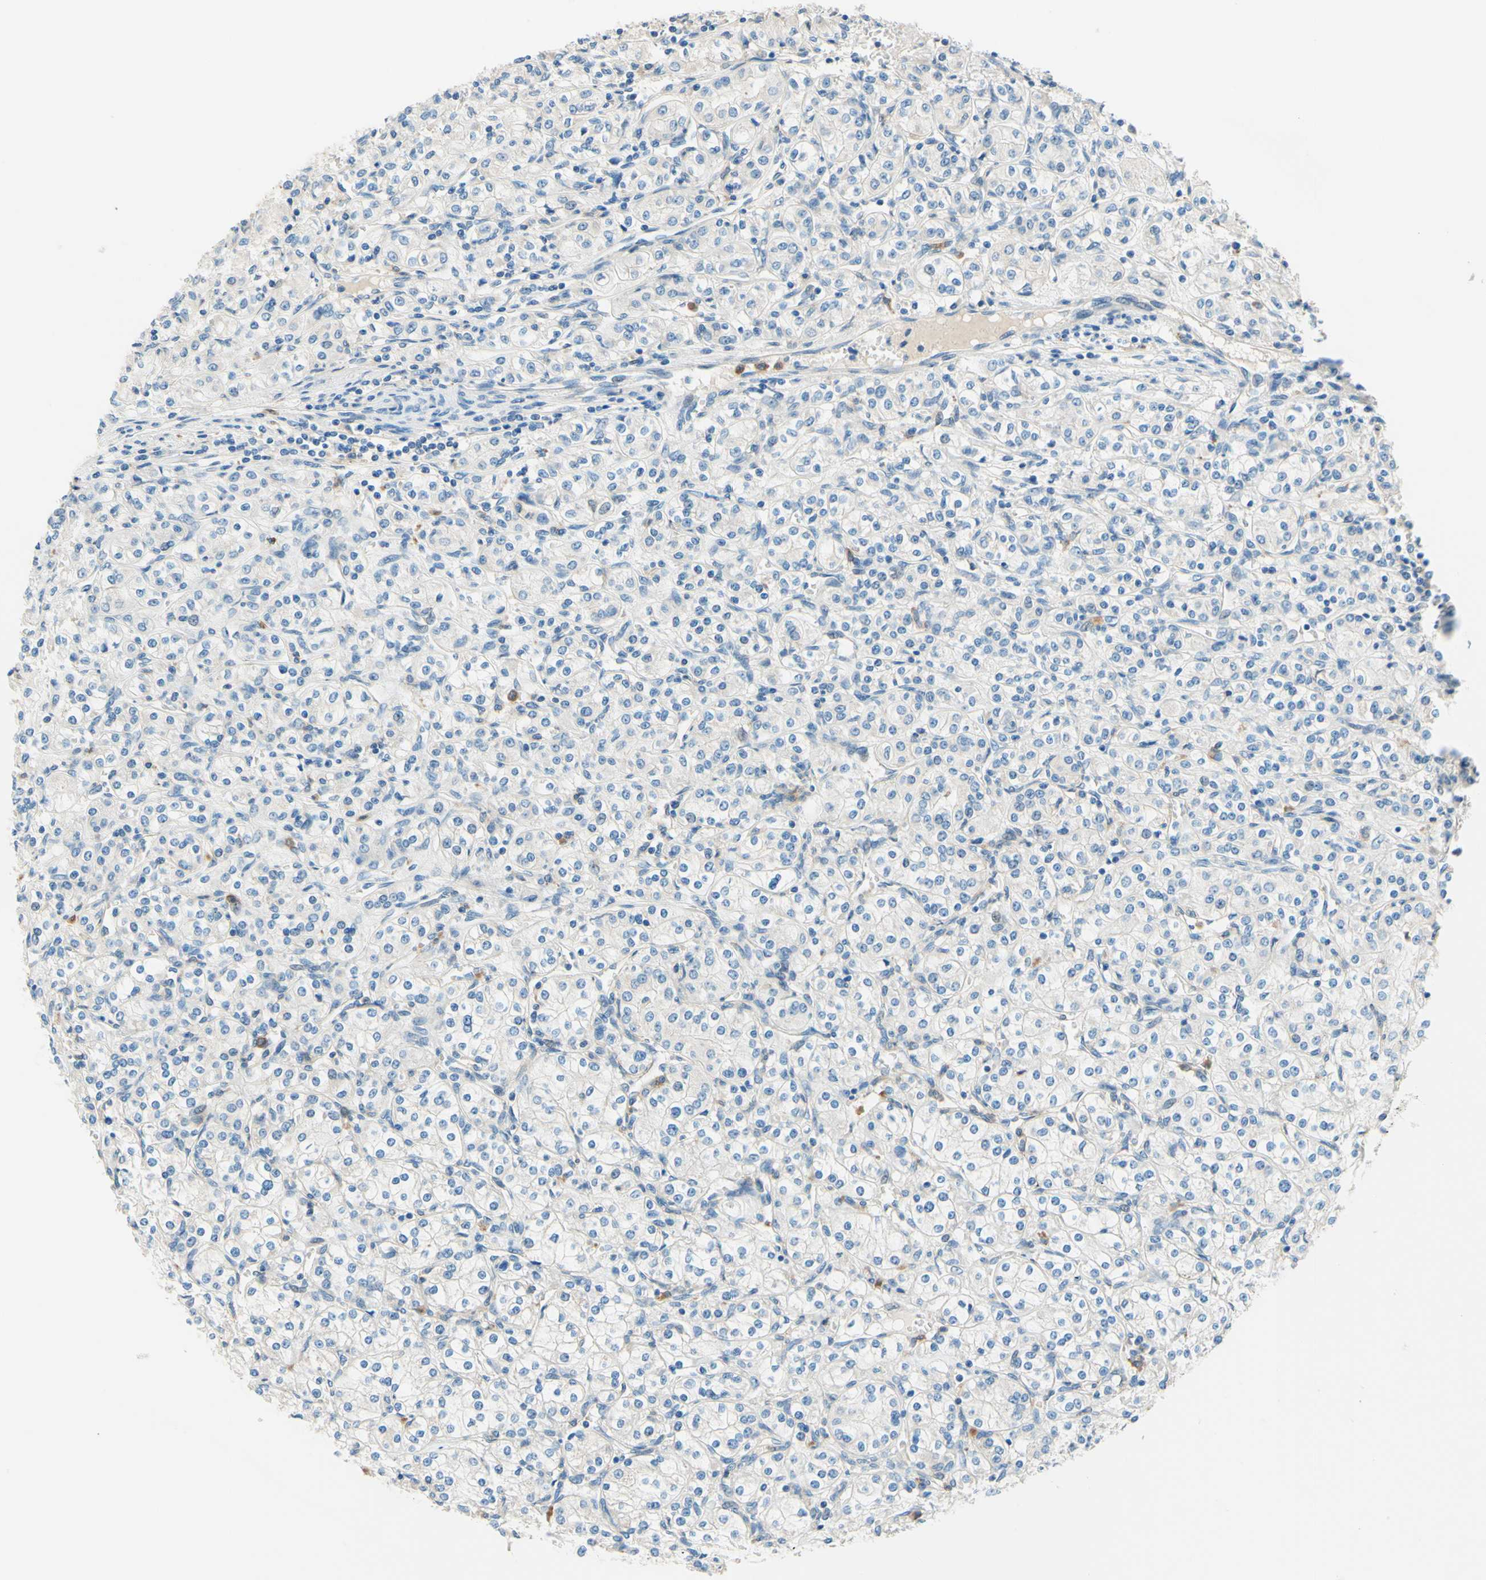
{"staining": {"intensity": "negative", "quantity": "none", "location": "none"}, "tissue": "renal cancer", "cell_type": "Tumor cells", "image_type": "cancer", "snomed": [{"axis": "morphology", "description": "Adenocarcinoma, NOS"}, {"axis": "topography", "description": "Kidney"}], "caption": "High magnification brightfield microscopy of renal cancer (adenocarcinoma) stained with DAB (3,3'-diaminobenzidine) (brown) and counterstained with hematoxylin (blue): tumor cells show no significant expression.", "gene": "SIGLEC9", "patient": {"sex": "male", "age": 77}}